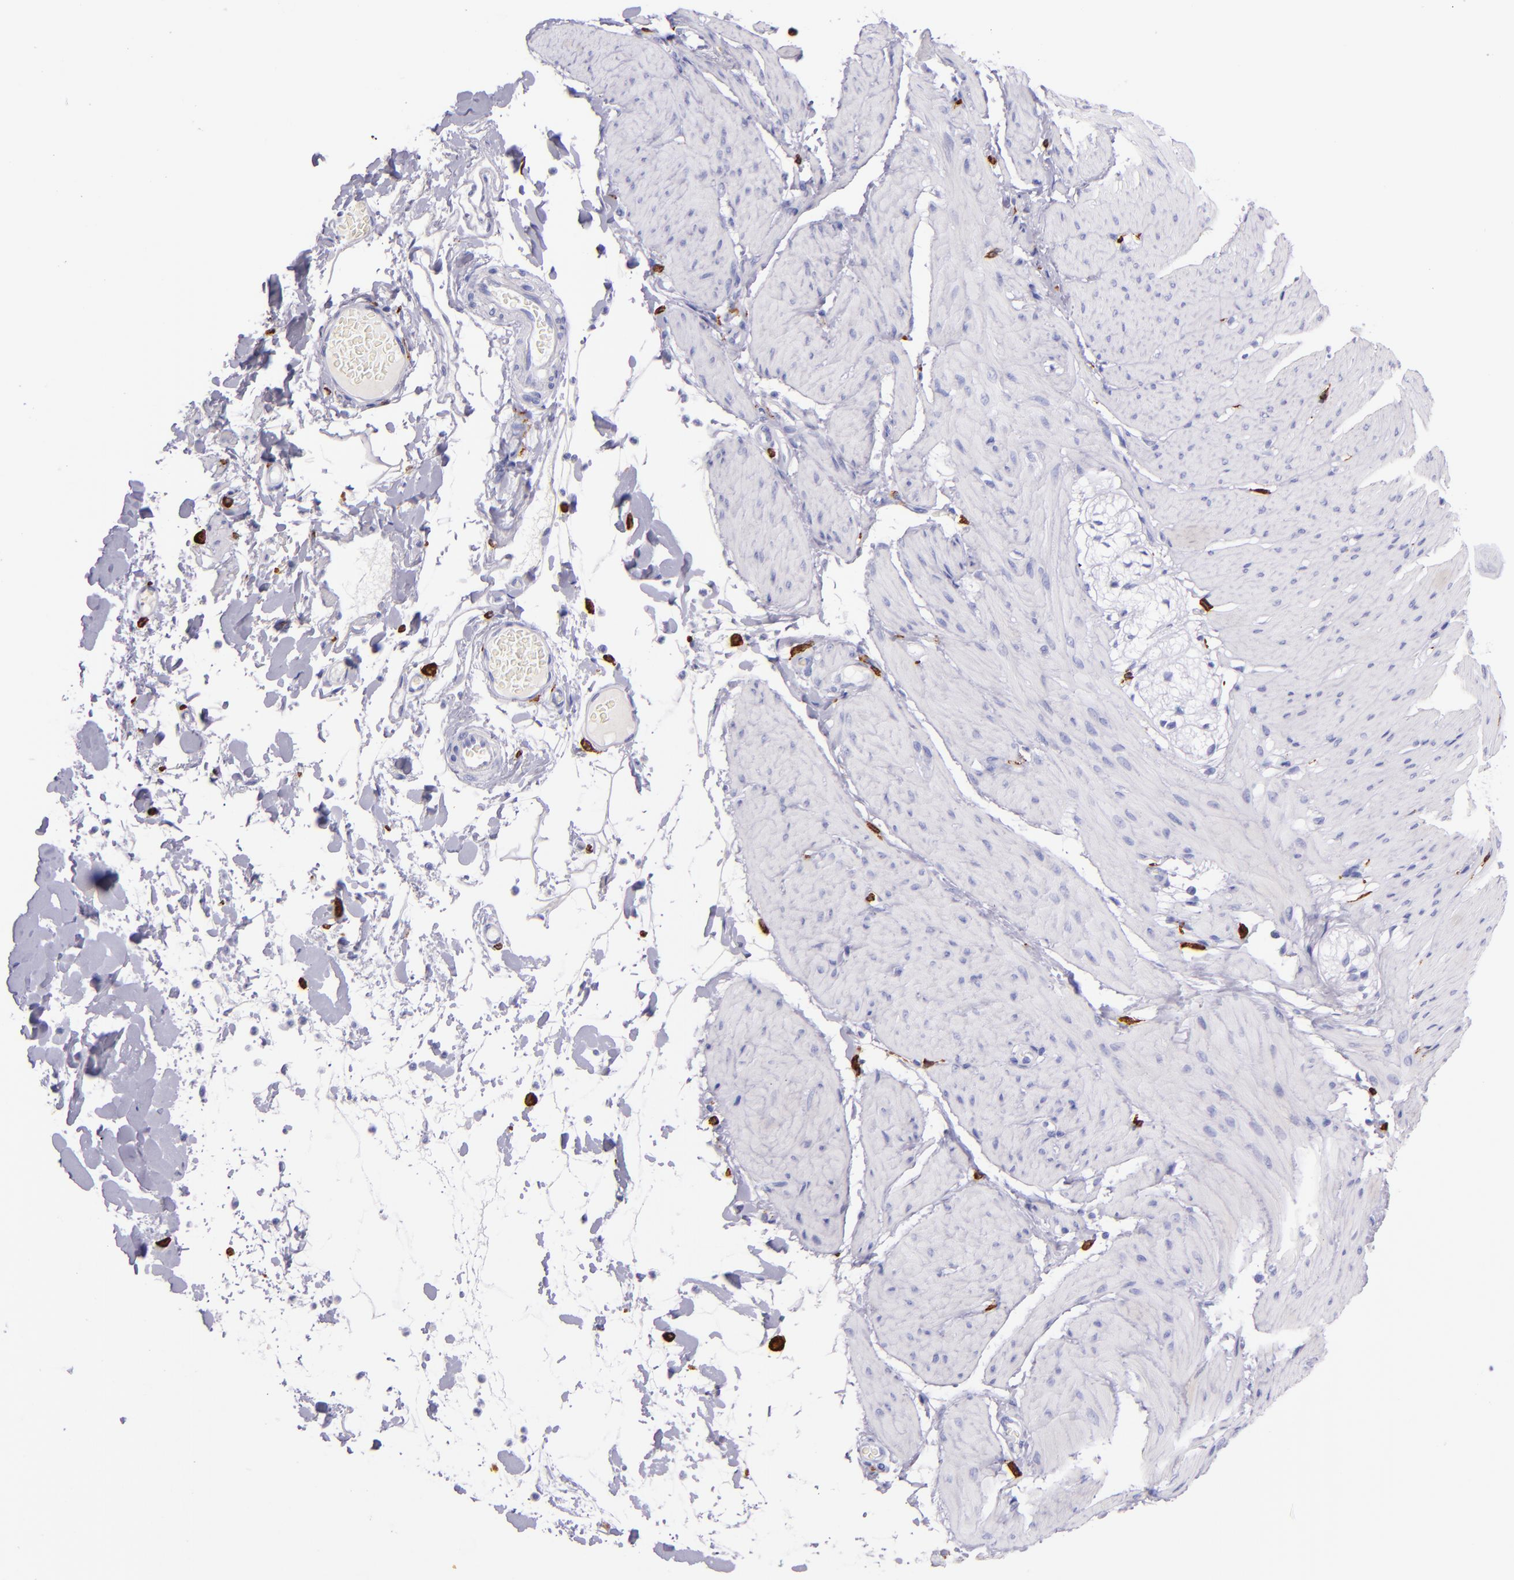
{"staining": {"intensity": "negative", "quantity": "none", "location": "none"}, "tissue": "smooth muscle", "cell_type": "Smooth muscle cells", "image_type": "normal", "snomed": [{"axis": "morphology", "description": "Normal tissue, NOS"}, {"axis": "topography", "description": "Smooth muscle"}, {"axis": "topography", "description": "Colon"}], "caption": "Immunohistochemistry photomicrograph of benign human smooth muscle stained for a protein (brown), which demonstrates no expression in smooth muscle cells. The staining is performed using DAB (3,3'-diaminobenzidine) brown chromogen with nuclei counter-stained in using hematoxylin.", "gene": "CD163", "patient": {"sex": "male", "age": 67}}